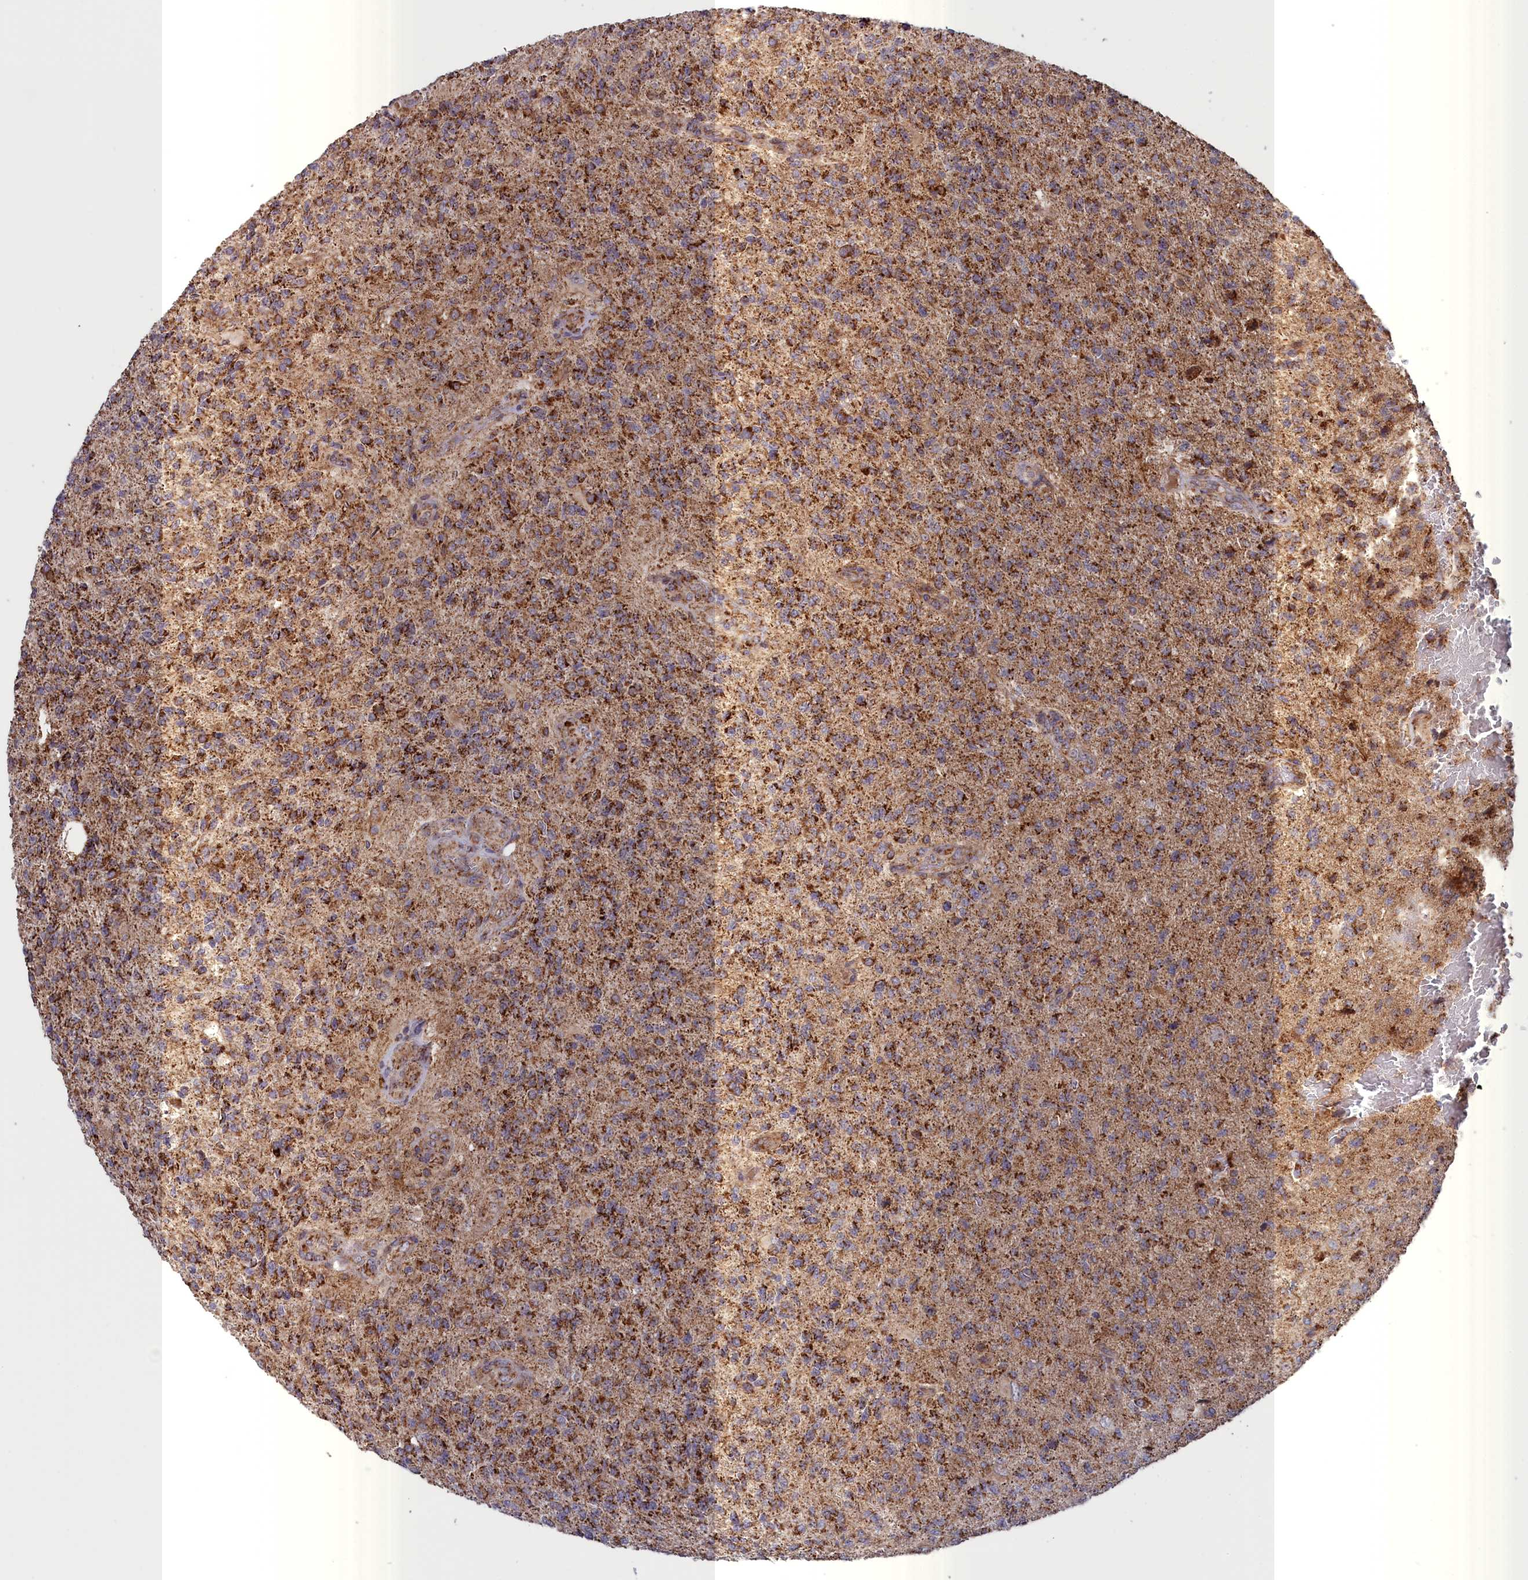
{"staining": {"intensity": "moderate", "quantity": ">75%", "location": "cytoplasmic/membranous"}, "tissue": "glioma", "cell_type": "Tumor cells", "image_type": "cancer", "snomed": [{"axis": "morphology", "description": "Glioma, malignant, High grade"}, {"axis": "topography", "description": "Brain"}], "caption": "High-grade glioma (malignant) stained for a protein demonstrates moderate cytoplasmic/membranous positivity in tumor cells. Using DAB (3,3'-diaminobenzidine) (brown) and hematoxylin (blue) stains, captured at high magnification using brightfield microscopy.", "gene": "TIMM44", "patient": {"sex": "male", "age": 56}}